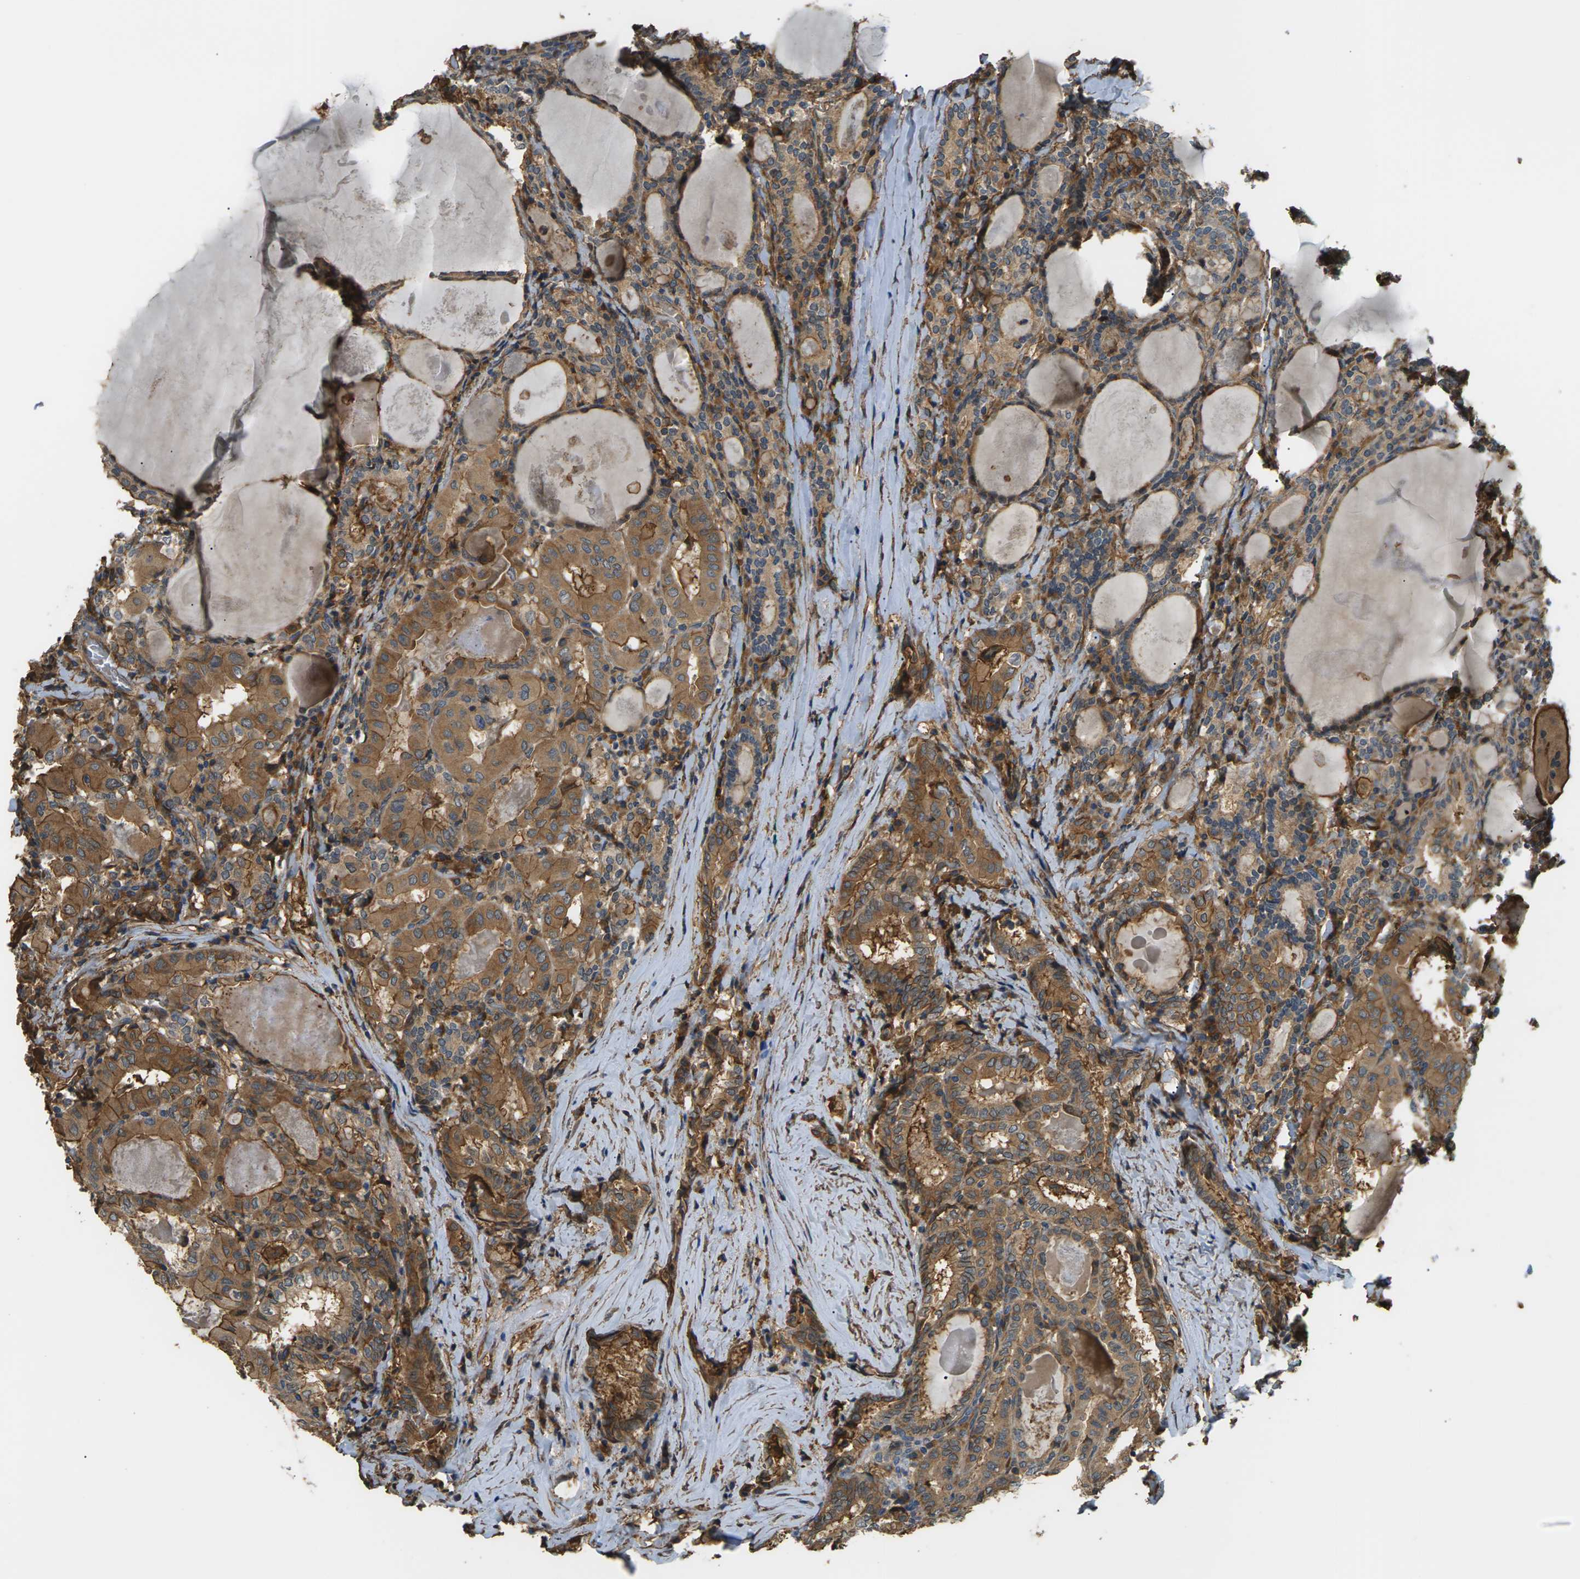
{"staining": {"intensity": "moderate", "quantity": ">75%", "location": "cytoplasmic/membranous"}, "tissue": "thyroid cancer", "cell_type": "Tumor cells", "image_type": "cancer", "snomed": [{"axis": "morphology", "description": "Papillary adenocarcinoma, NOS"}, {"axis": "topography", "description": "Thyroid gland"}], "caption": "Immunohistochemistry of human thyroid cancer (papillary adenocarcinoma) exhibits medium levels of moderate cytoplasmic/membranous positivity in approximately >75% of tumor cells.", "gene": "DDHD2", "patient": {"sex": "female", "age": 42}}